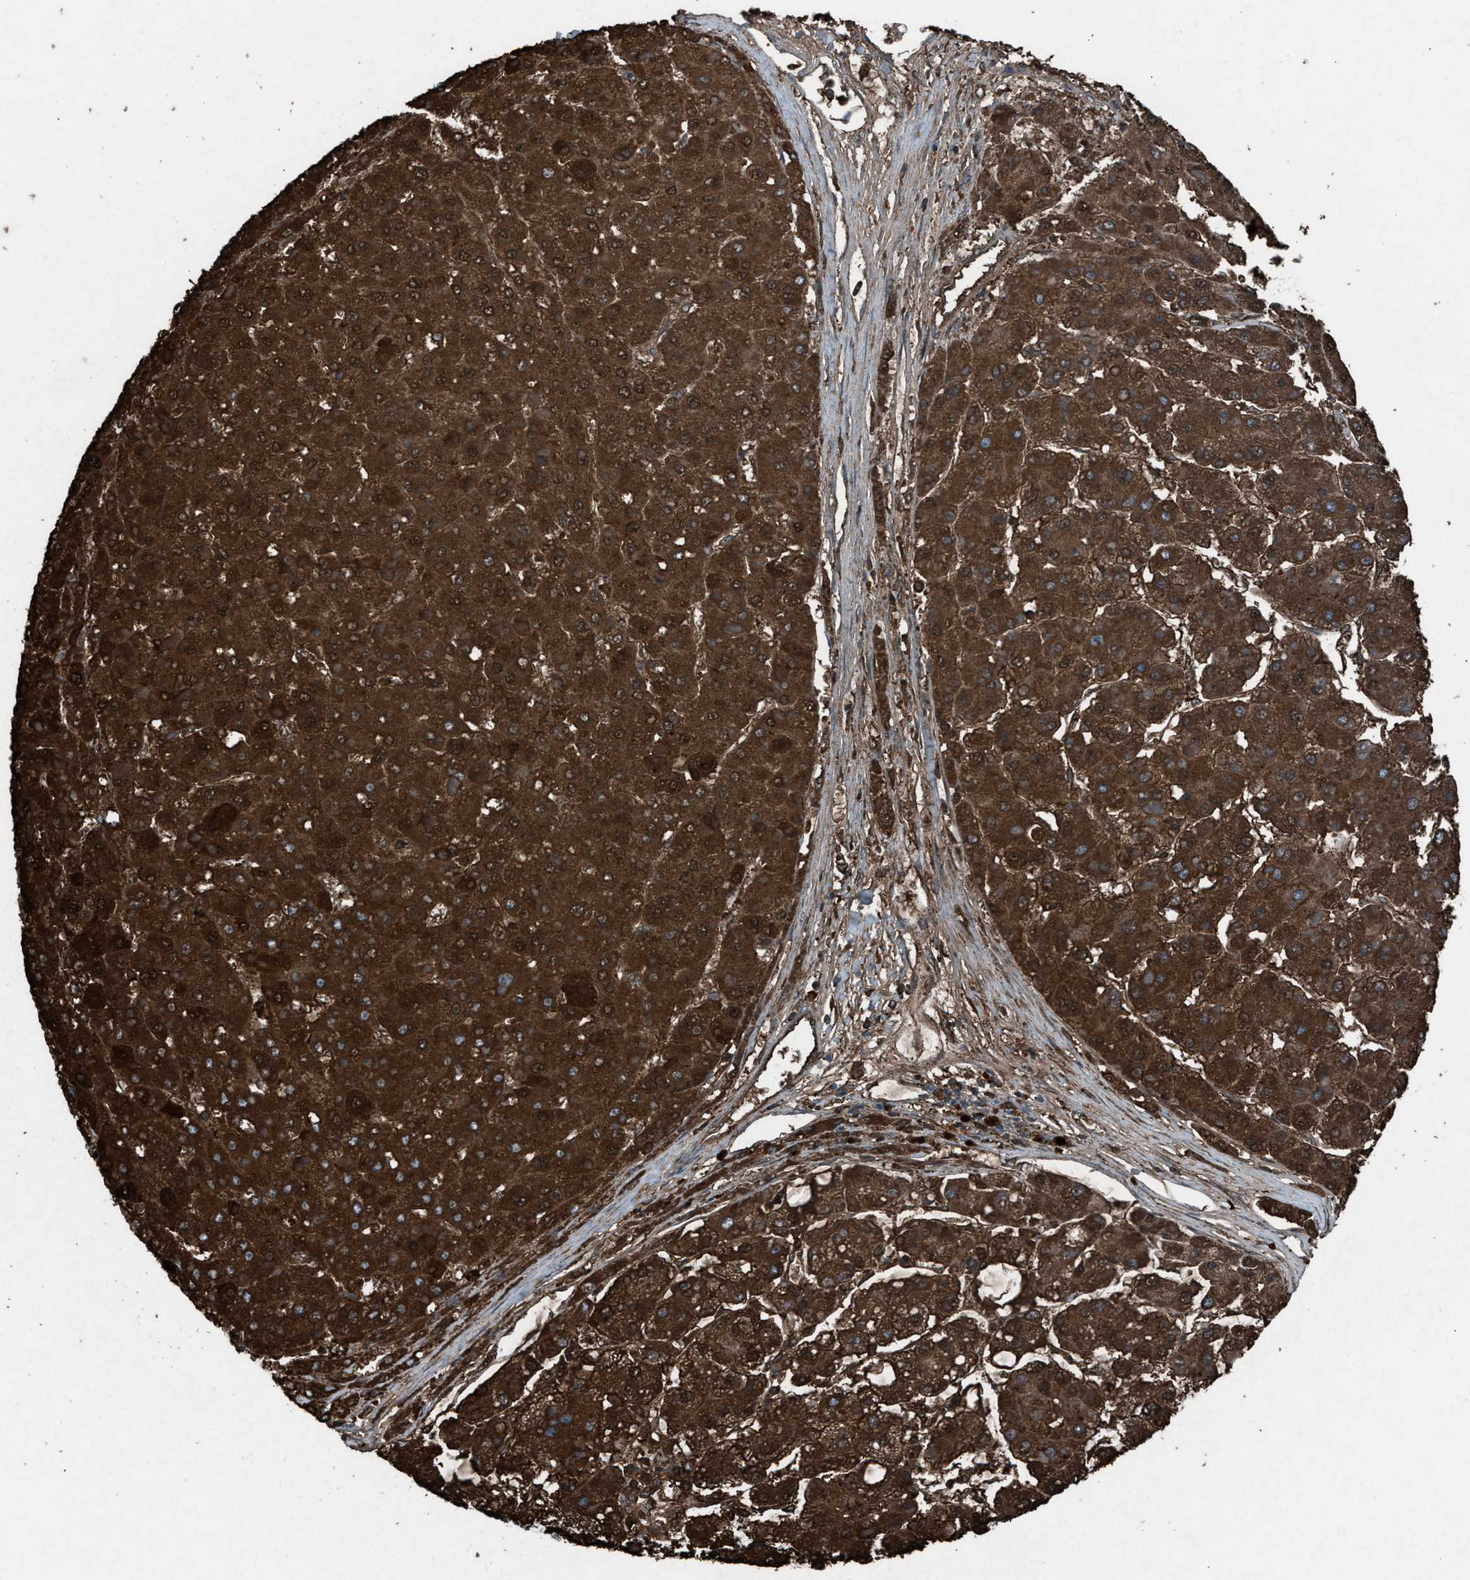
{"staining": {"intensity": "strong", "quantity": ">75%", "location": "cytoplasmic/membranous"}, "tissue": "liver cancer", "cell_type": "Tumor cells", "image_type": "cancer", "snomed": [{"axis": "morphology", "description": "Carcinoma, Hepatocellular, NOS"}, {"axis": "topography", "description": "Liver"}], "caption": "Tumor cells reveal high levels of strong cytoplasmic/membranous staining in approximately >75% of cells in hepatocellular carcinoma (liver).", "gene": "FCER1G", "patient": {"sex": "female", "age": 73}}